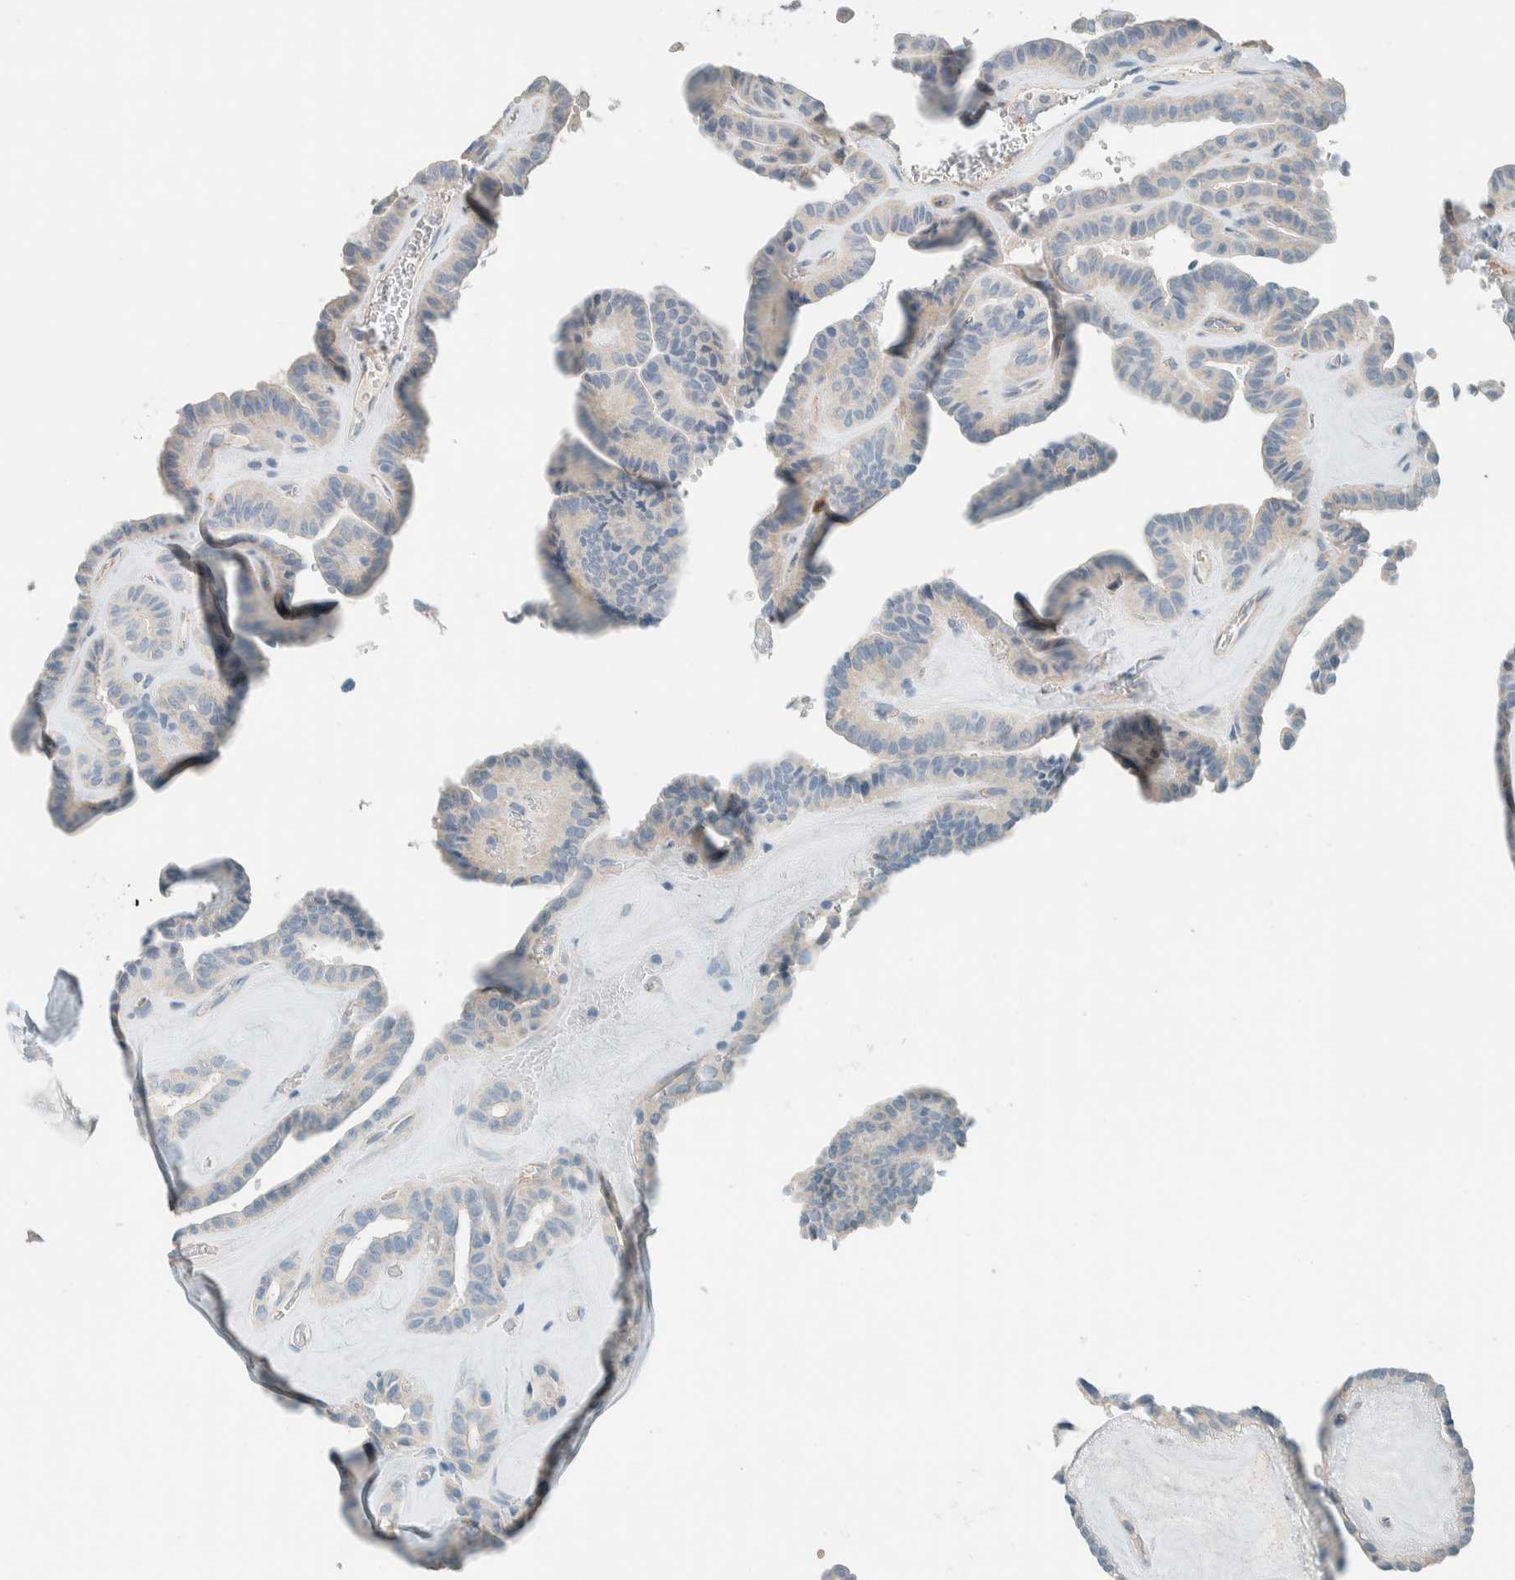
{"staining": {"intensity": "weak", "quantity": "<25%", "location": "cytoplasmic/membranous"}, "tissue": "thyroid cancer", "cell_type": "Tumor cells", "image_type": "cancer", "snomed": [{"axis": "morphology", "description": "Papillary adenocarcinoma, NOS"}, {"axis": "topography", "description": "Thyroid gland"}], "caption": "Immunohistochemistry (IHC) photomicrograph of neoplastic tissue: thyroid cancer (papillary adenocarcinoma) stained with DAB (3,3'-diaminobenzidine) shows no significant protein staining in tumor cells.", "gene": "SLFN12", "patient": {"sex": "male", "age": 77}}